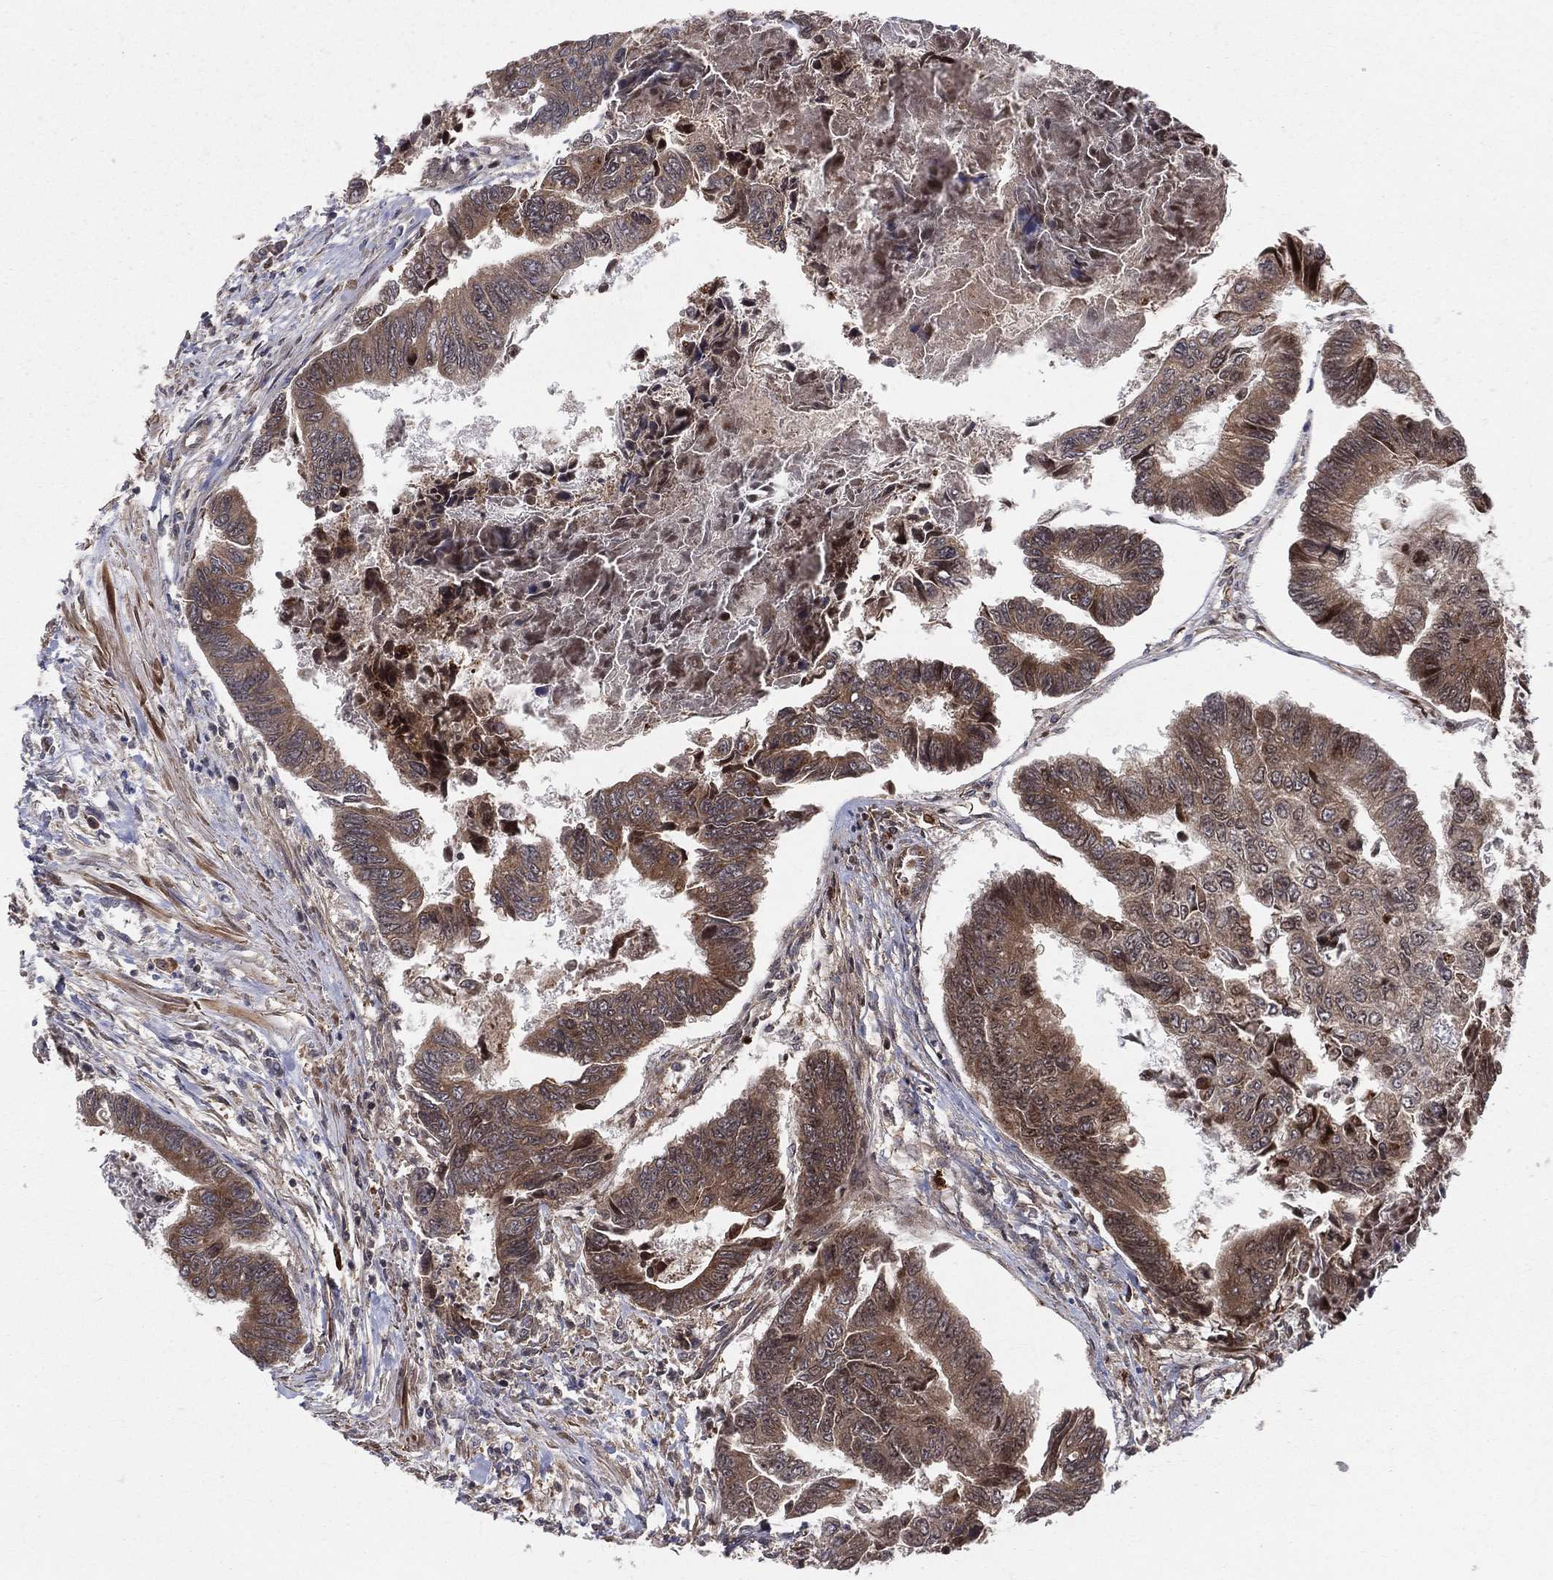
{"staining": {"intensity": "moderate", "quantity": ">75%", "location": "cytoplasmic/membranous"}, "tissue": "colorectal cancer", "cell_type": "Tumor cells", "image_type": "cancer", "snomed": [{"axis": "morphology", "description": "Adenocarcinoma, NOS"}, {"axis": "topography", "description": "Colon"}], "caption": "Human colorectal cancer stained with a brown dye shows moderate cytoplasmic/membranous positive staining in about >75% of tumor cells.", "gene": "MIX23", "patient": {"sex": "female", "age": 65}}